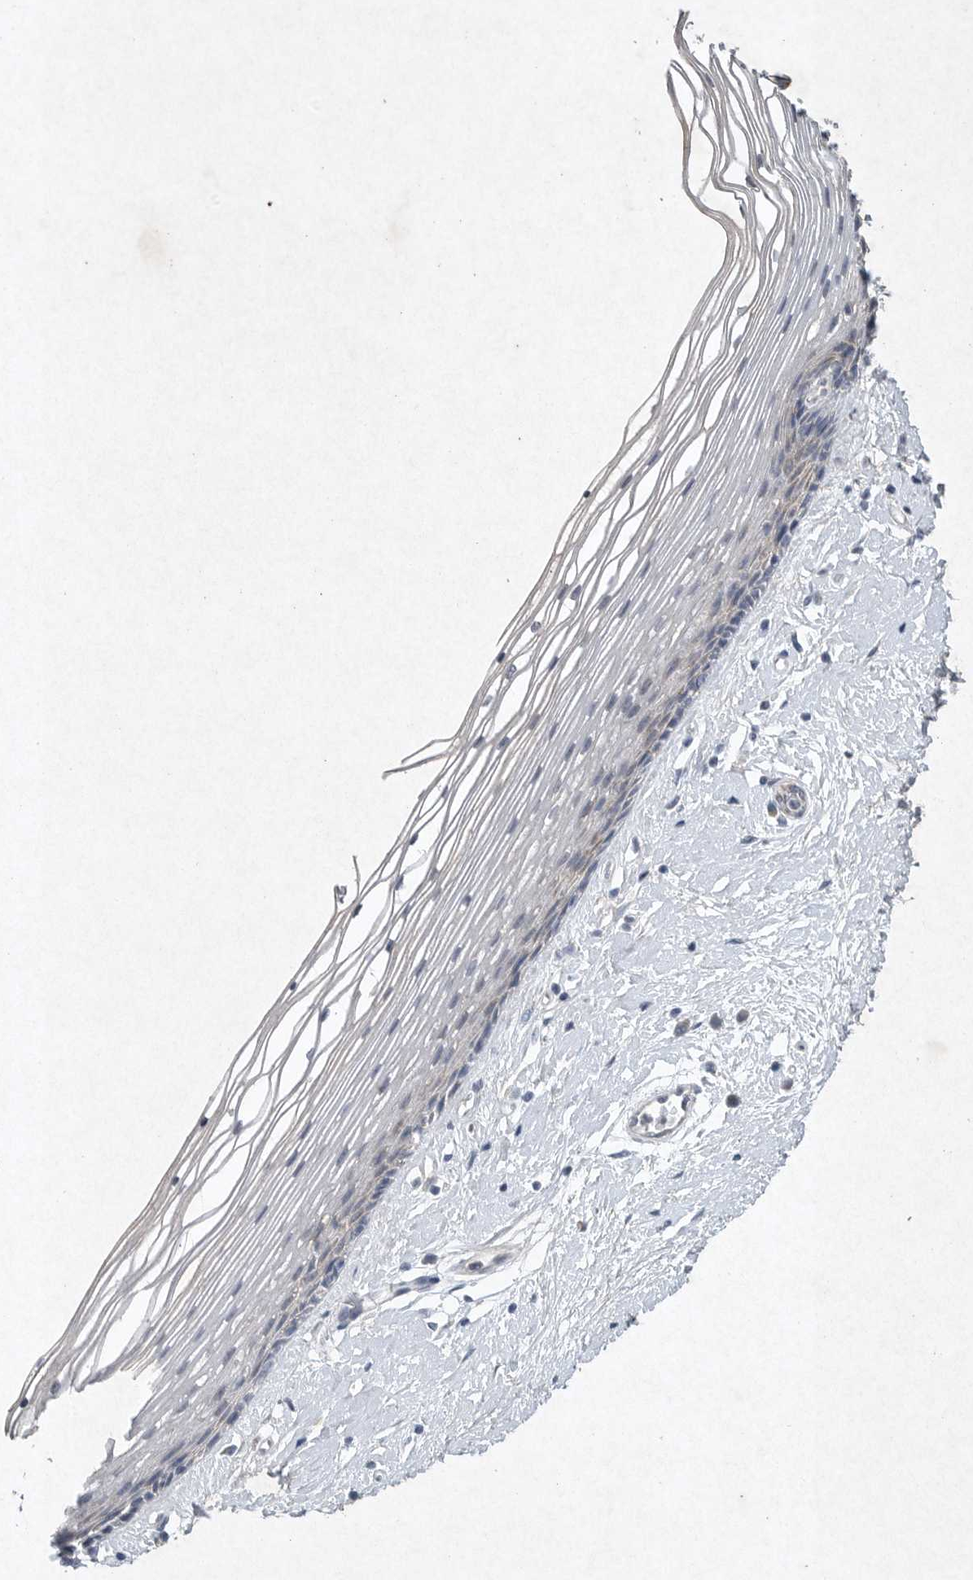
{"staining": {"intensity": "moderate", "quantity": "<25%", "location": "cytoplasmic/membranous"}, "tissue": "vagina", "cell_type": "Squamous epithelial cells", "image_type": "normal", "snomed": [{"axis": "morphology", "description": "Normal tissue, NOS"}, {"axis": "topography", "description": "Vagina"}], "caption": "Immunohistochemical staining of unremarkable human vagina shows low levels of moderate cytoplasmic/membranous positivity in approximately <25% of squamous epithelial cells.", "gene": "DDR1", "patient": {"sex": "female", "age": 46}}